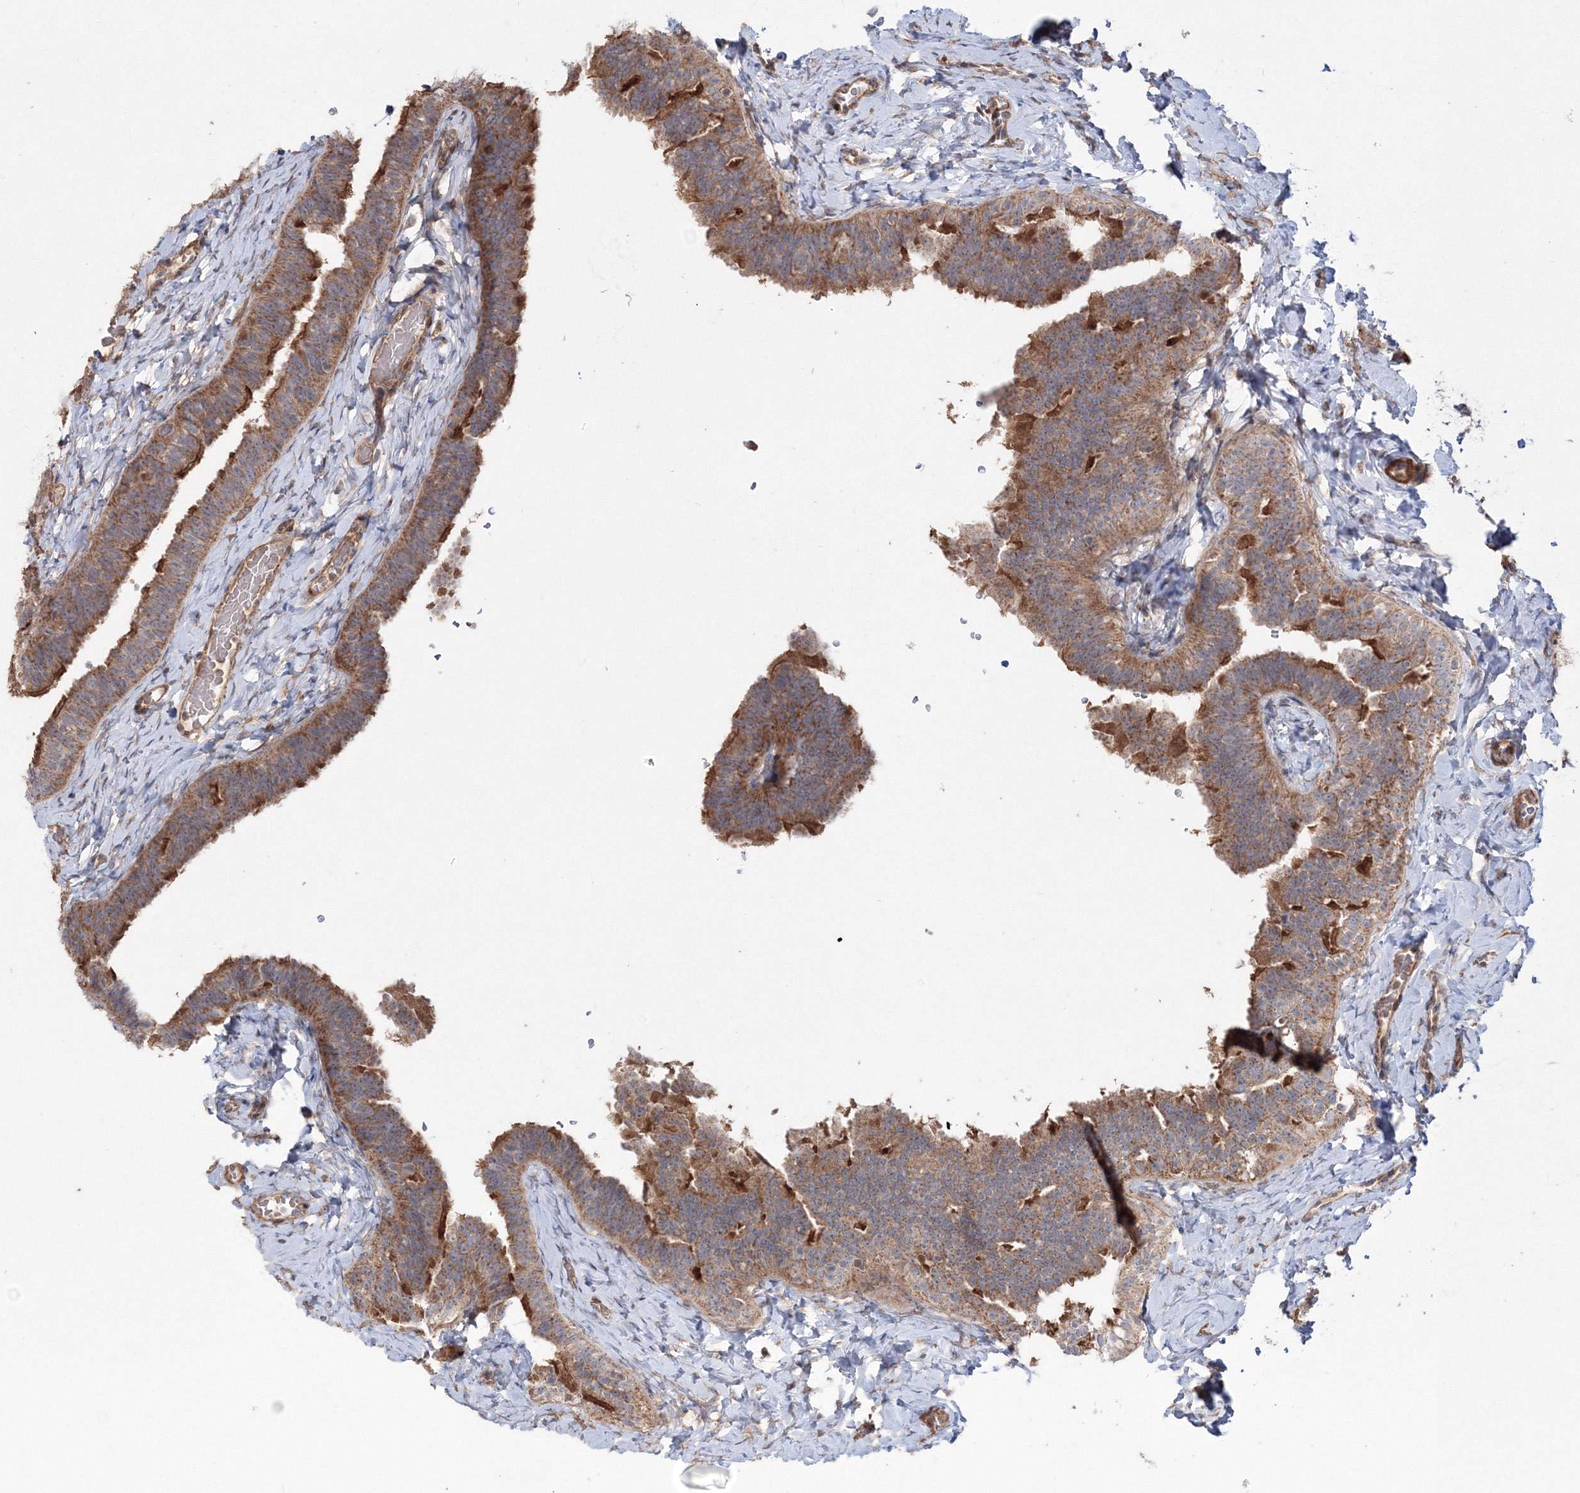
{"staining": {"intensity": "strong", "quantity": ">75%", "location": "cytoplasmic/membranous"}, "tissue": "fallopian tube", "cell_type": "Glandular cells", "image_type": "normal", "snomed": [{"axis": "morphology", "description": "Normal tissue, NOS"}, {"axis": "topography", "description": "Fallopian tube"}], "caption": "The immunohistochemical stain shows strong cytoplasmic/membranous positivity in glandular cells of benign fallopian tube. The staining was performed using DAB (3,3'-diaminobenzidine) to visualize the protein expression in brown, while the nuclei were stained in blue with hematoxylin (Magnification: 20x).", "gene": "NOA1", "patient": {"sex": "female", "age": 39}}